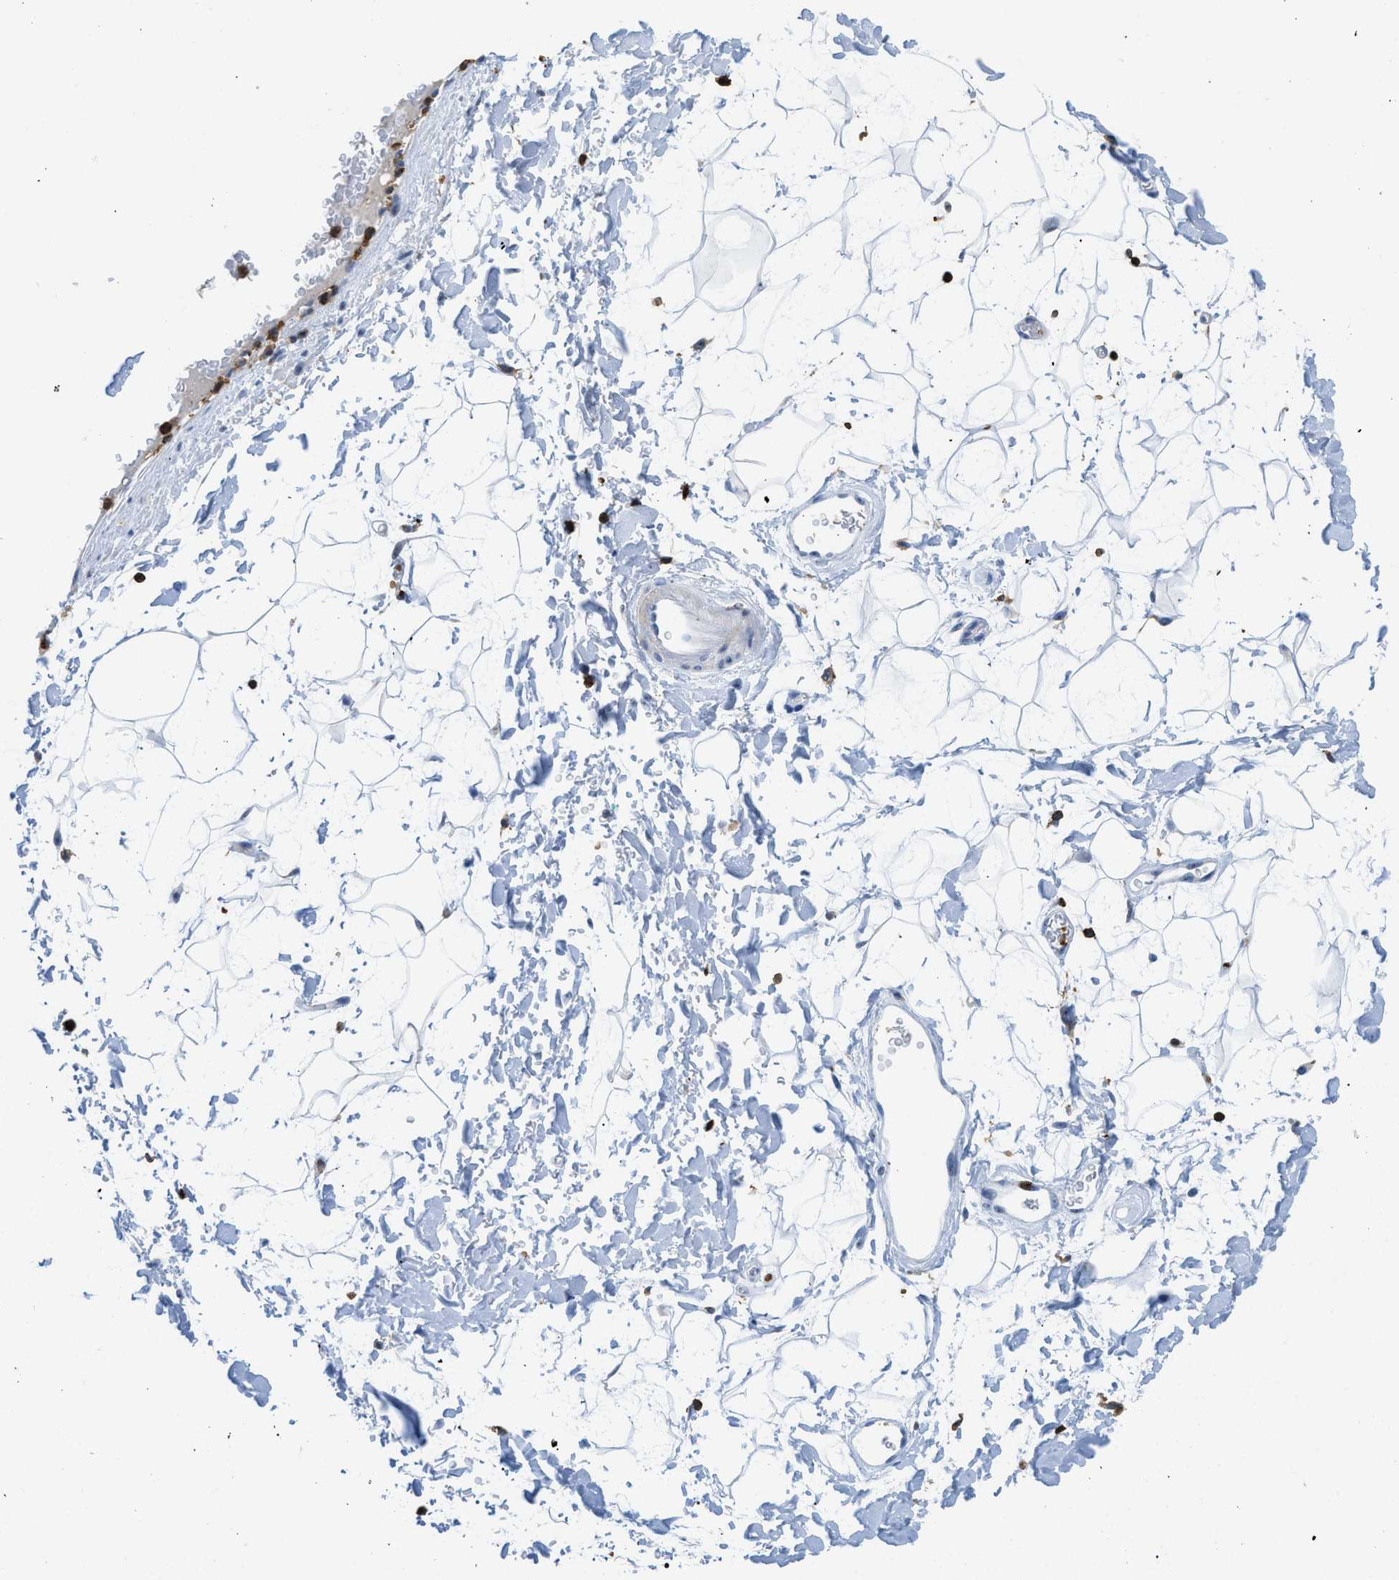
{"staining": {"intensity": "negative", "quantity": "none", "location": "none"}, "tissue": "adipose tissue", "cell_type": "Adipocytes", "image_type": "normal", "snomed": [{"axis": "morphology", "description": "Normal tissue, NOS"}, {"axis": "topography", "description": "Soft tissue"}], "caption": "DAB immunohistochemical staining of normal human adipose tissue reveals no significant positivity in adipocytes. Brightfield microscopy of IHC stained with DAB (brown) and hematoxylin (blue), captured at high magnification.", "gene": "FAM151A", "patient": {"sex": "male", "age": 72}}